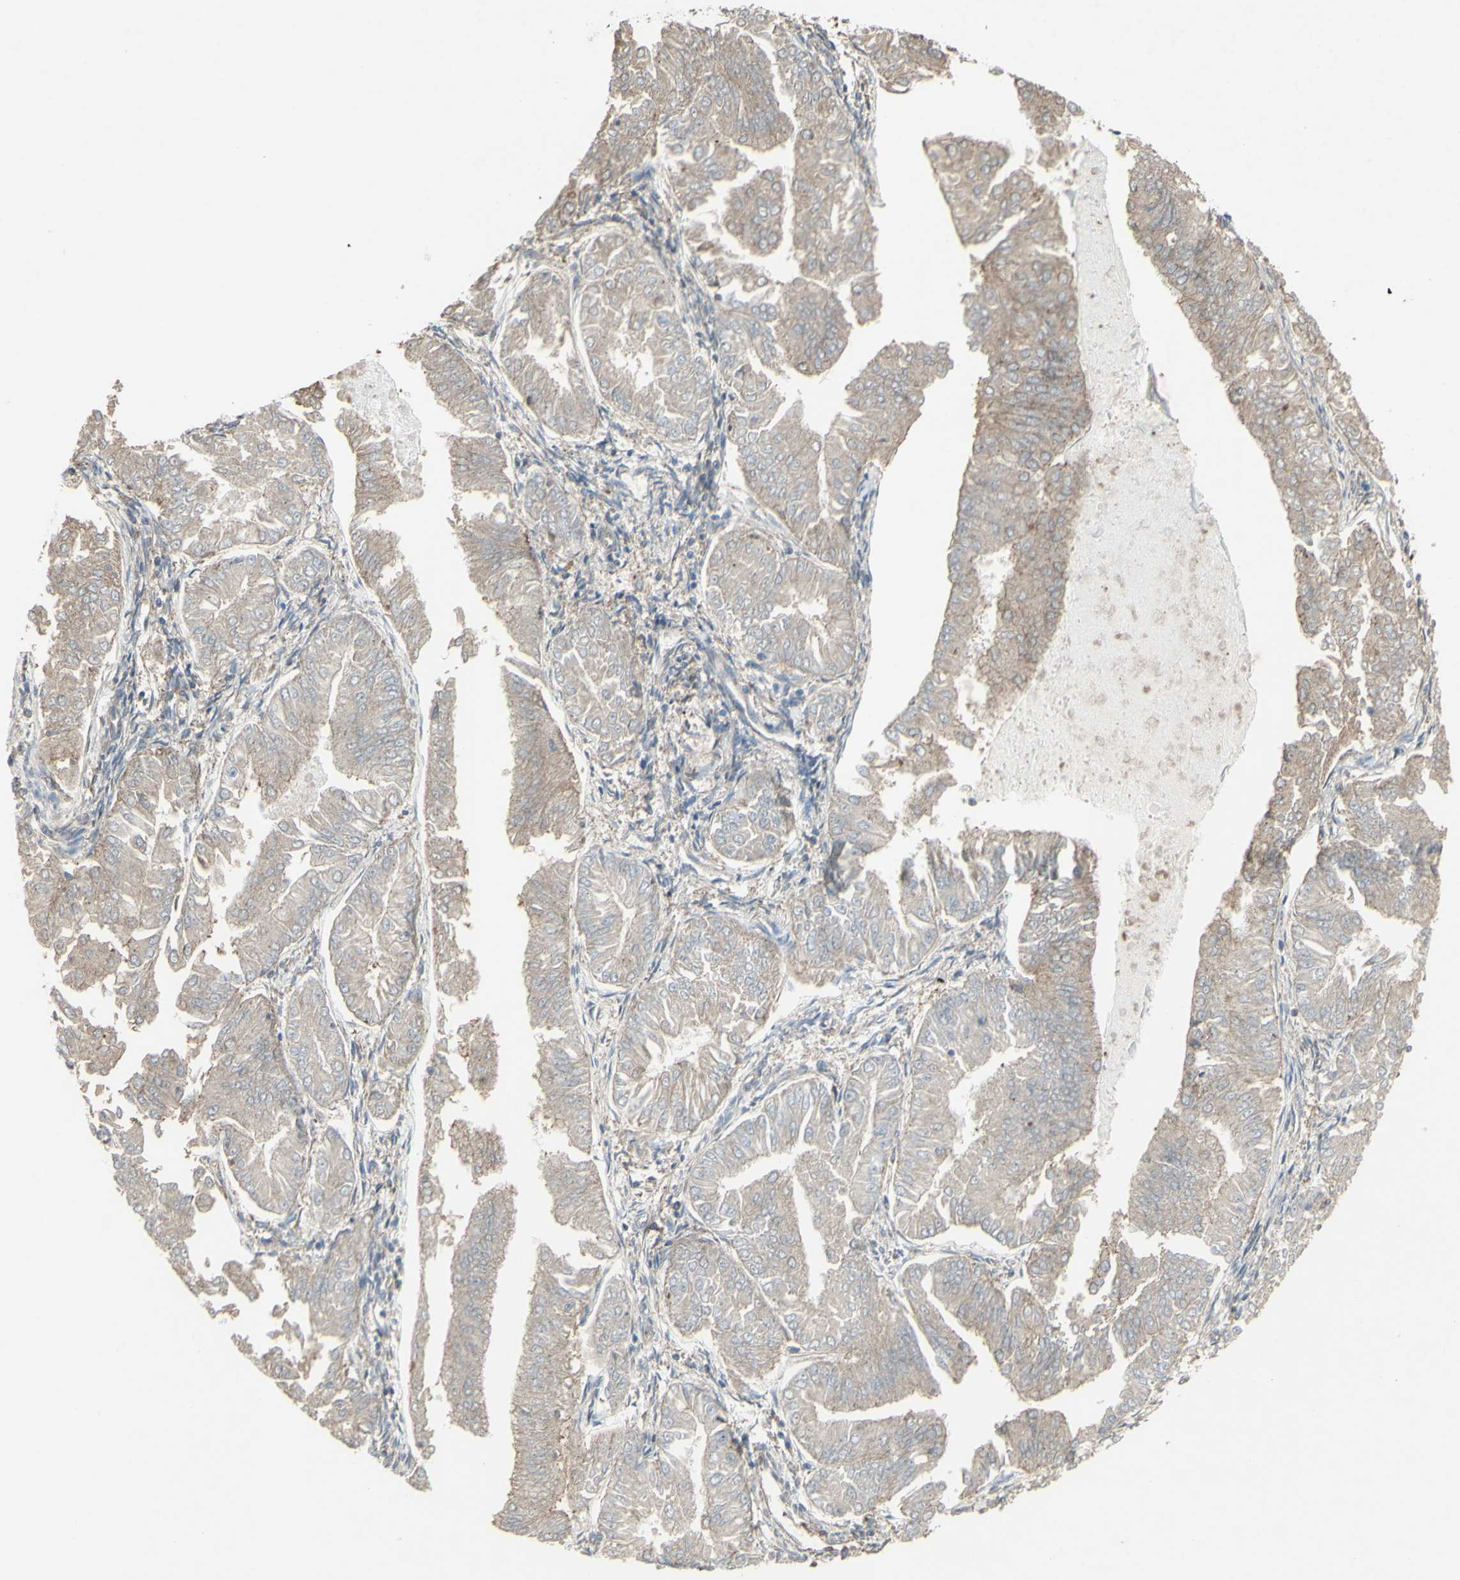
{"staining": {"intensity": "weak", "quantity": ">75%", "location": "cytoplasmic/membranous"}, "tissue": "endometrial cancer", "cell_type": "Tumor cells", "image_type": "cancer", "snomed": [{"axis": "morphology", "description": "Adenocarcinoma, NOS"}, {"axis": "topography", "description": "Endometrium"}], "caption": "Protein staining by immunohistochemistry exhibits weak cytoplasmic/membranous expression in about >75% of tumor cells in endometrial adenocarcinoma.", "gene": "FXYD3", "patient": {"sex": "female", "age": 53}}